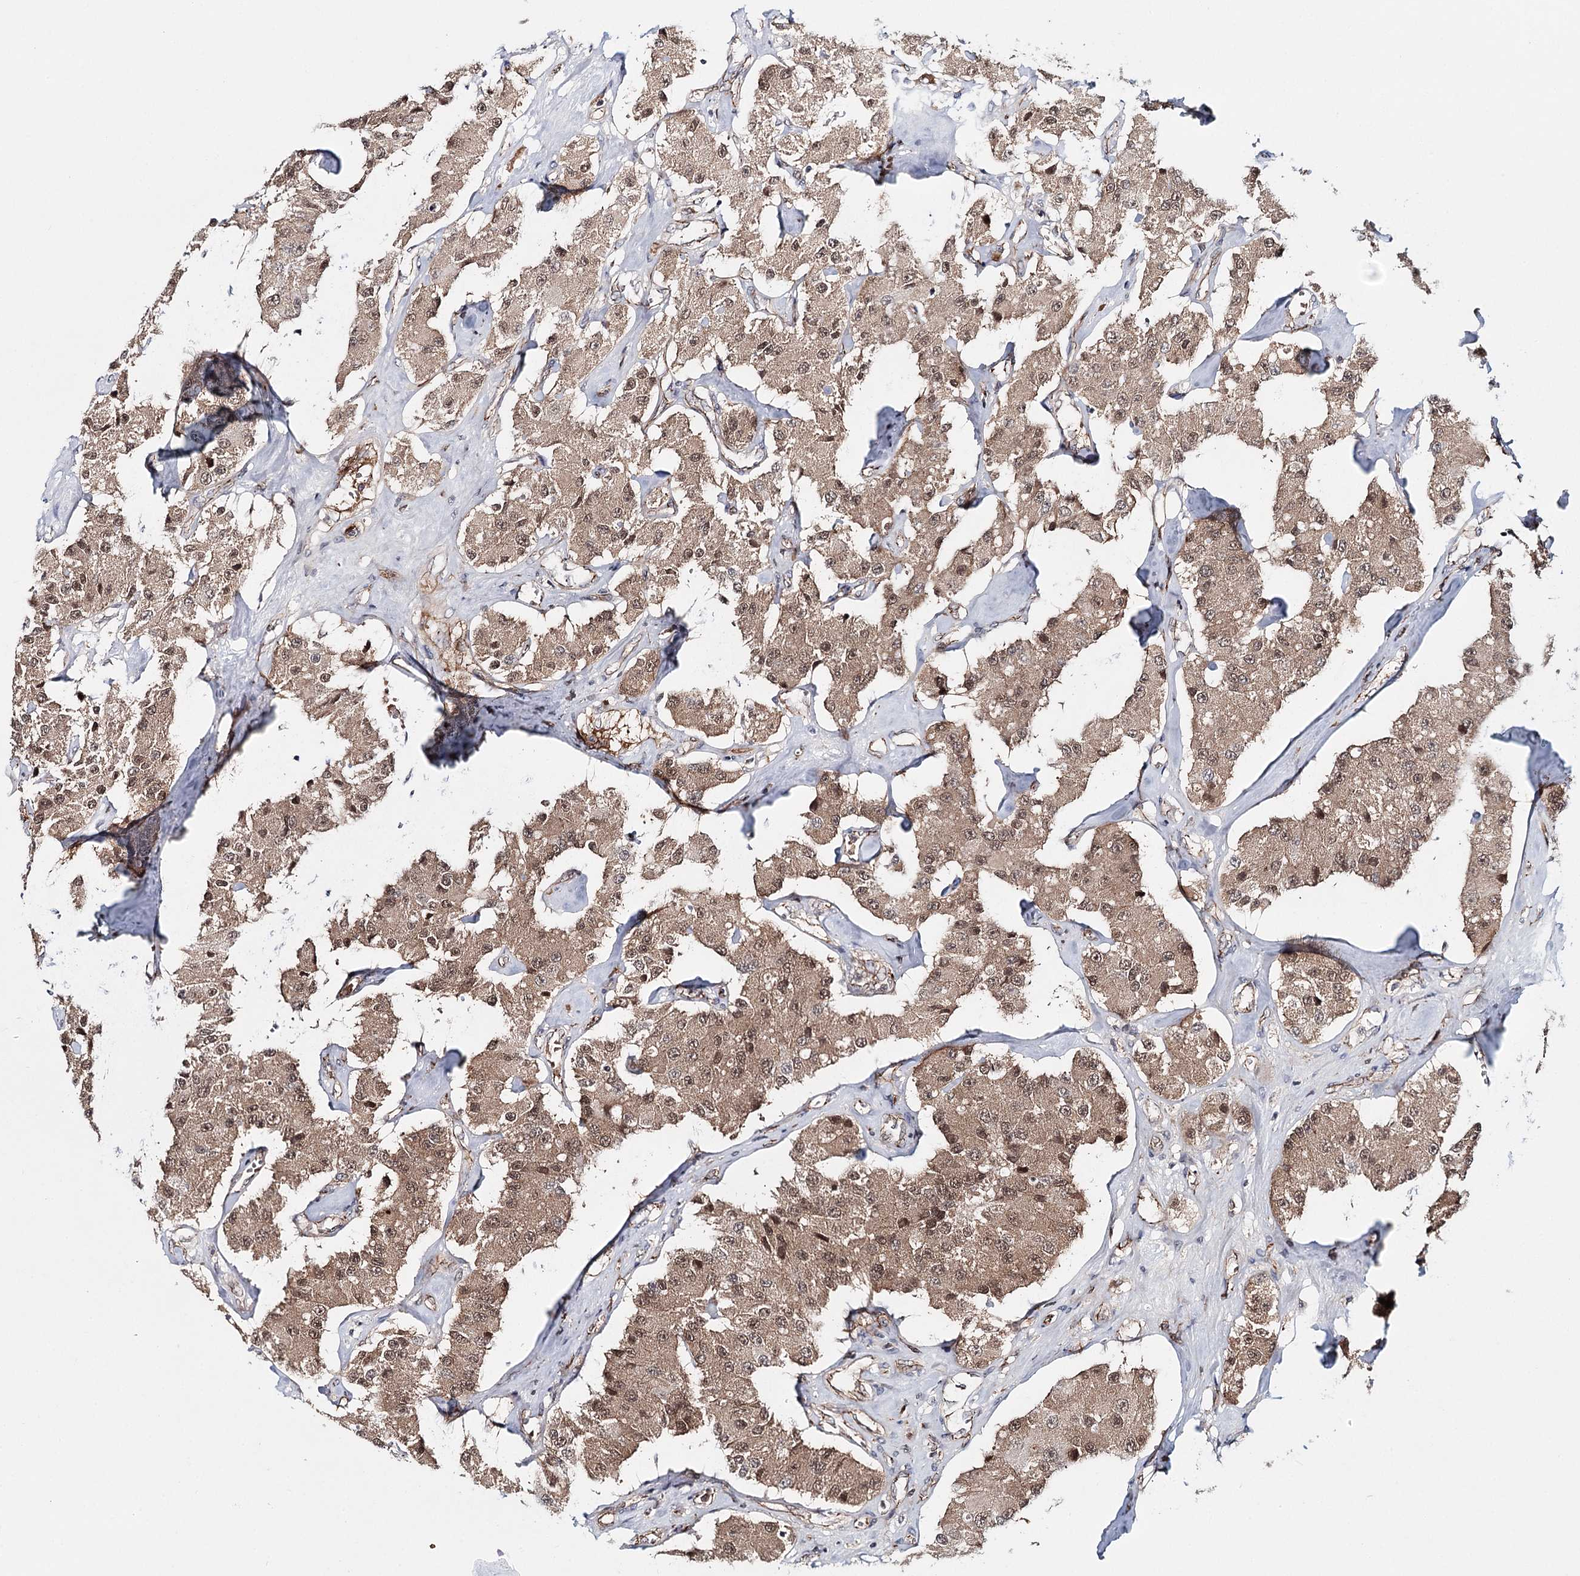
{"staining": {"intensity": "moderate", "quantity": ">75%", "location": "cytoplasmic/membranous,nuclear"}, "tissue": "carcinoid", "cell_type": "Tumor cells", "image_type": "cancer", "snomed": [{"axis": "morphology", "description": "Carcinoid, malignant, NOS"}, {"axis": "topography", "description": "Pancreas"}], "caption": "Brown immunohistochemical staining in carcinoid reveals moderate cytoplasmic/membranous and nuclear positivity in about >75% of tumor cells. The staining was performed using DAB (3,3'-diaminobenzidine), with brown indicating positive protein expression. Nuclei are stained blue with hematoxylin.", "gene": "PKP4", "patient": {"sex": "male", "age": 41}}